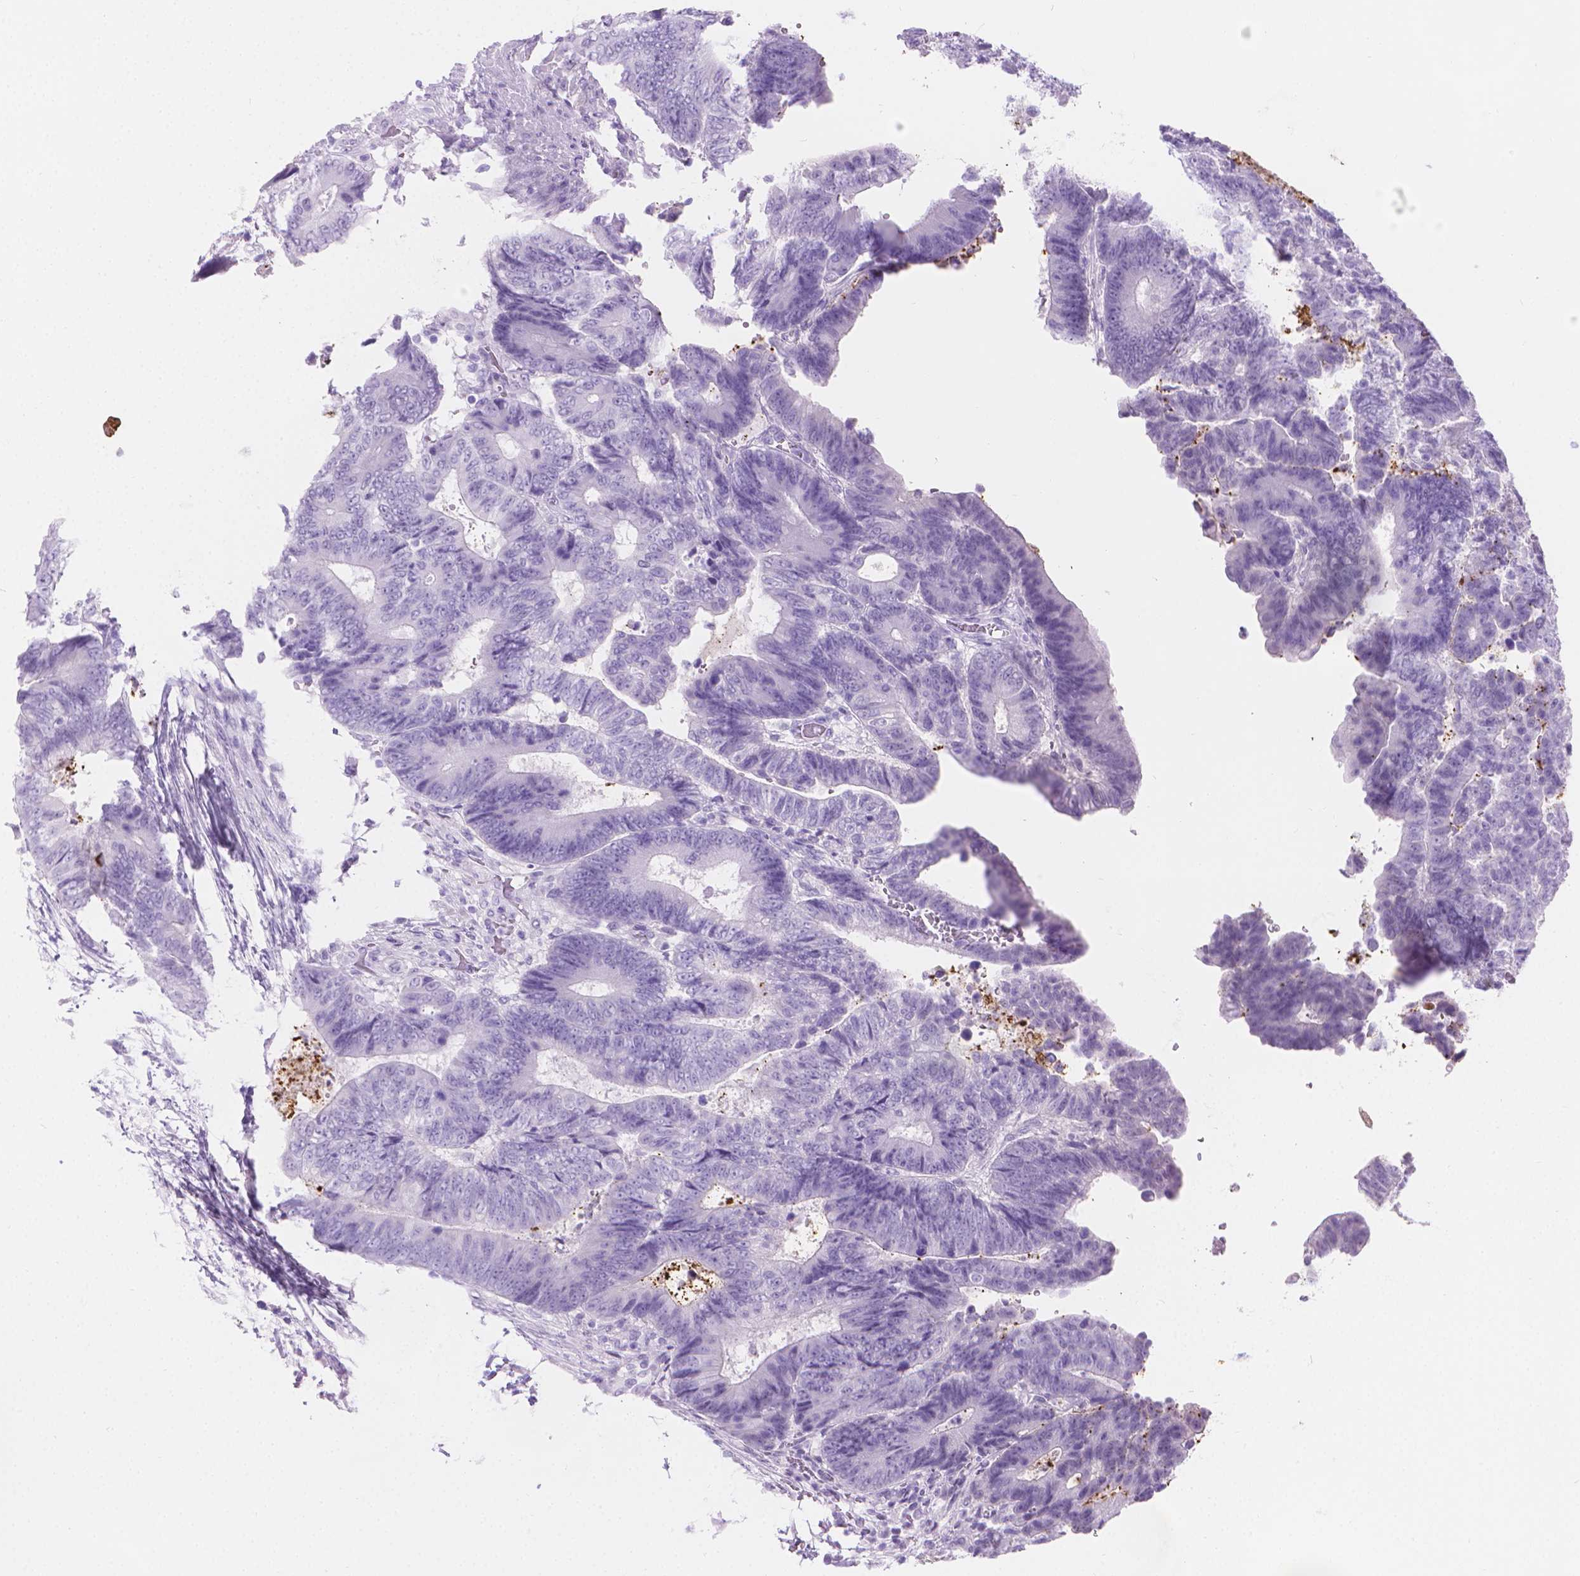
{"staining": {"intensity": "negative", "quantity": "none", "location": "none"}, "tissue": "colorectal cancer", "cell_type": "Tumor cells", "image_type": "cancer", "snomed": [{"axis": "morphology", "description": "Adenocarcinoma, NOS"}, {"axis": "topography", "description": "Colon"}], "caption": "A high-resolution histopathology image shows immunohistochemistry staining of colorectal cancer, which shows no significant positivity in tumor cells.", "gene": "CFAP52", "patient": {"sex": "female", "age": 48}}